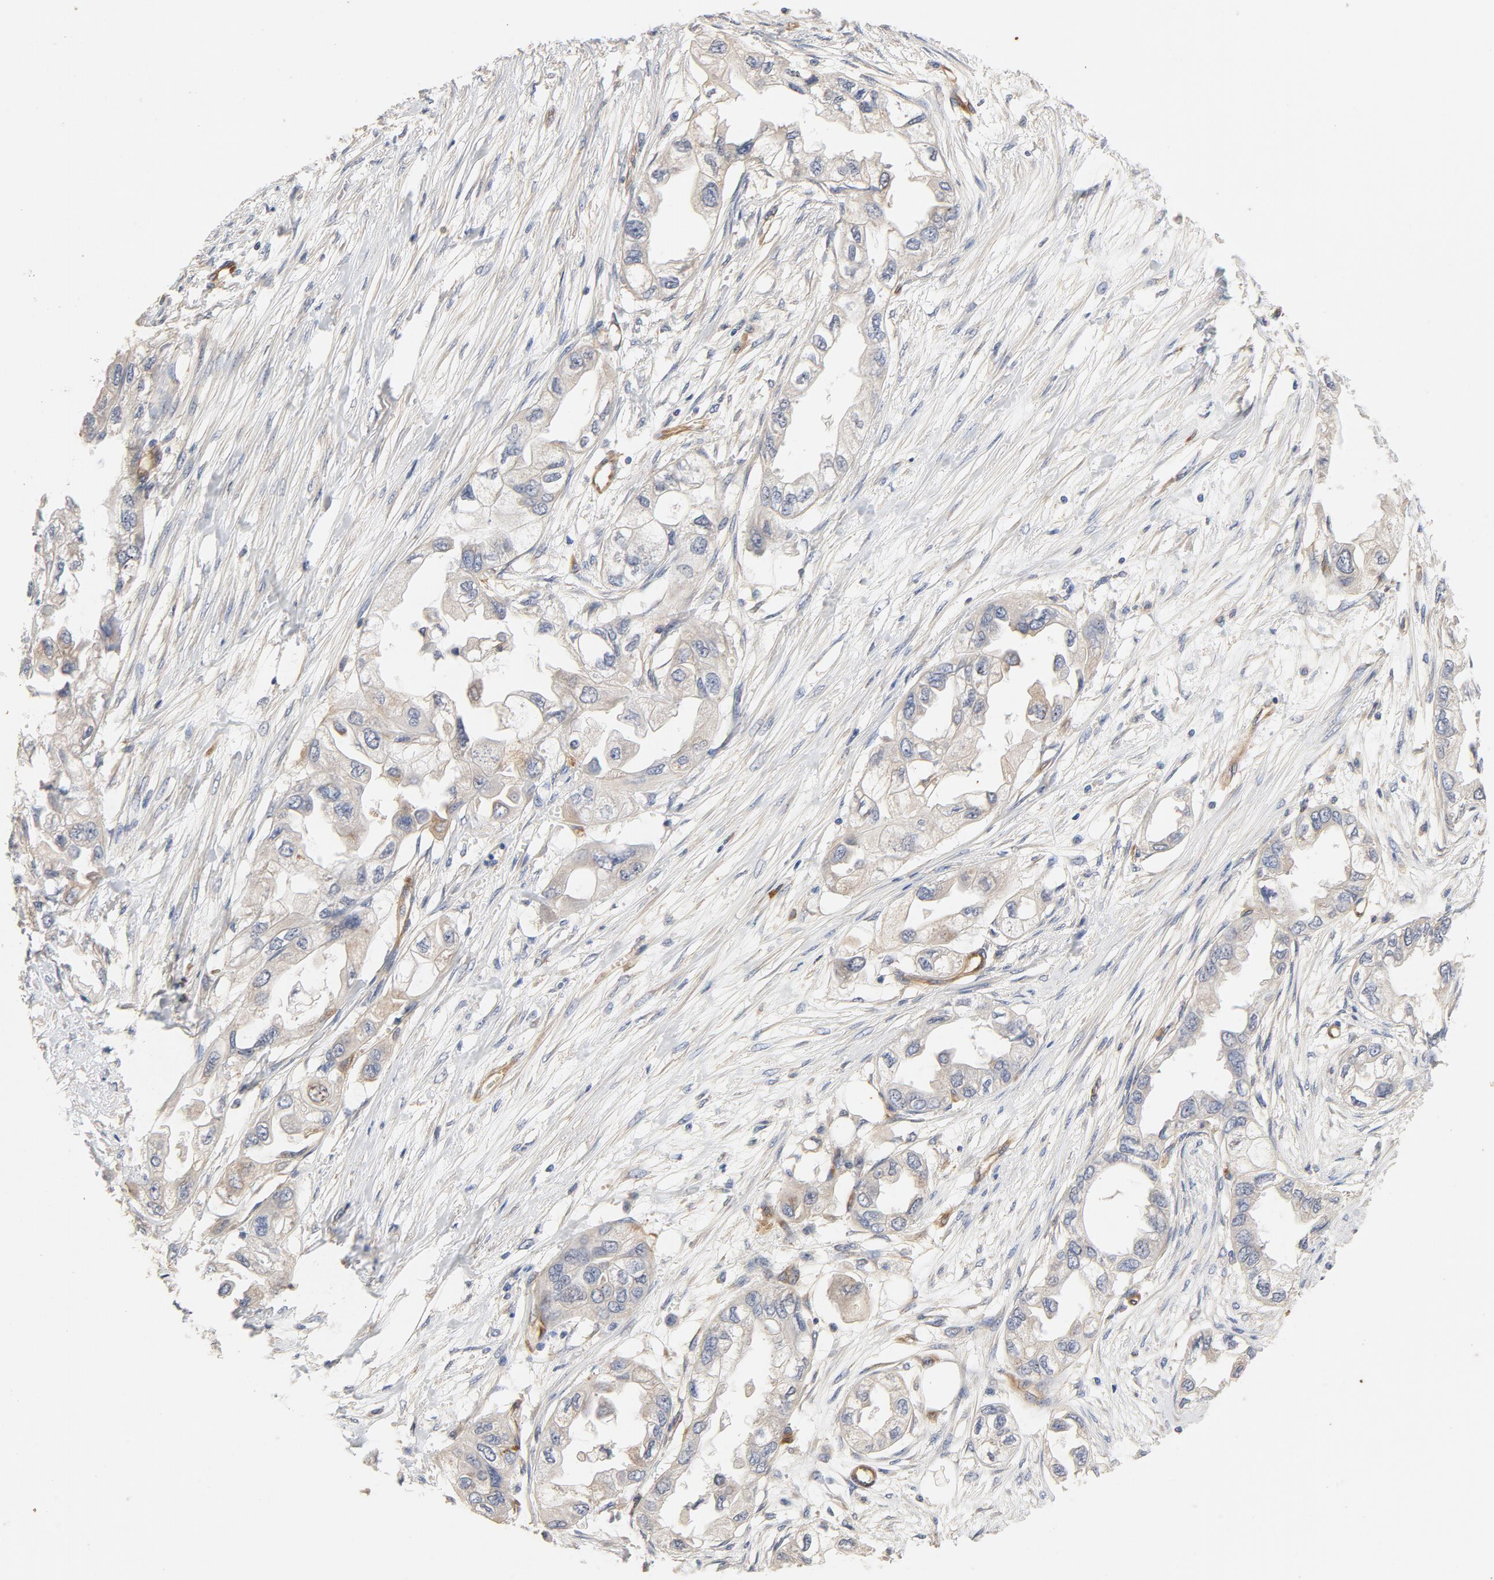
{"staining": {"intensity": "weak", "quantity": "25%-75%", "location": "cytoplasmic/membranous"}, "tissue": "endometrial cancer", "cell_type": "Tumor cells", "image_type": "cancer", "snomed": [{"axis": "morphology", "description": "Adenocarcinoma, NOS"}, {"axis": "topography", "description": "Endometrium"}], "caption": "Immunohistochemical staining of endometrial adenocarcinoma displays low levels of weak cytoplasmic/membranous staining in about 25%-75% of tumor cells.", "gene": "UBE2J1", "patient": {"sex": "female", "age": 67}}